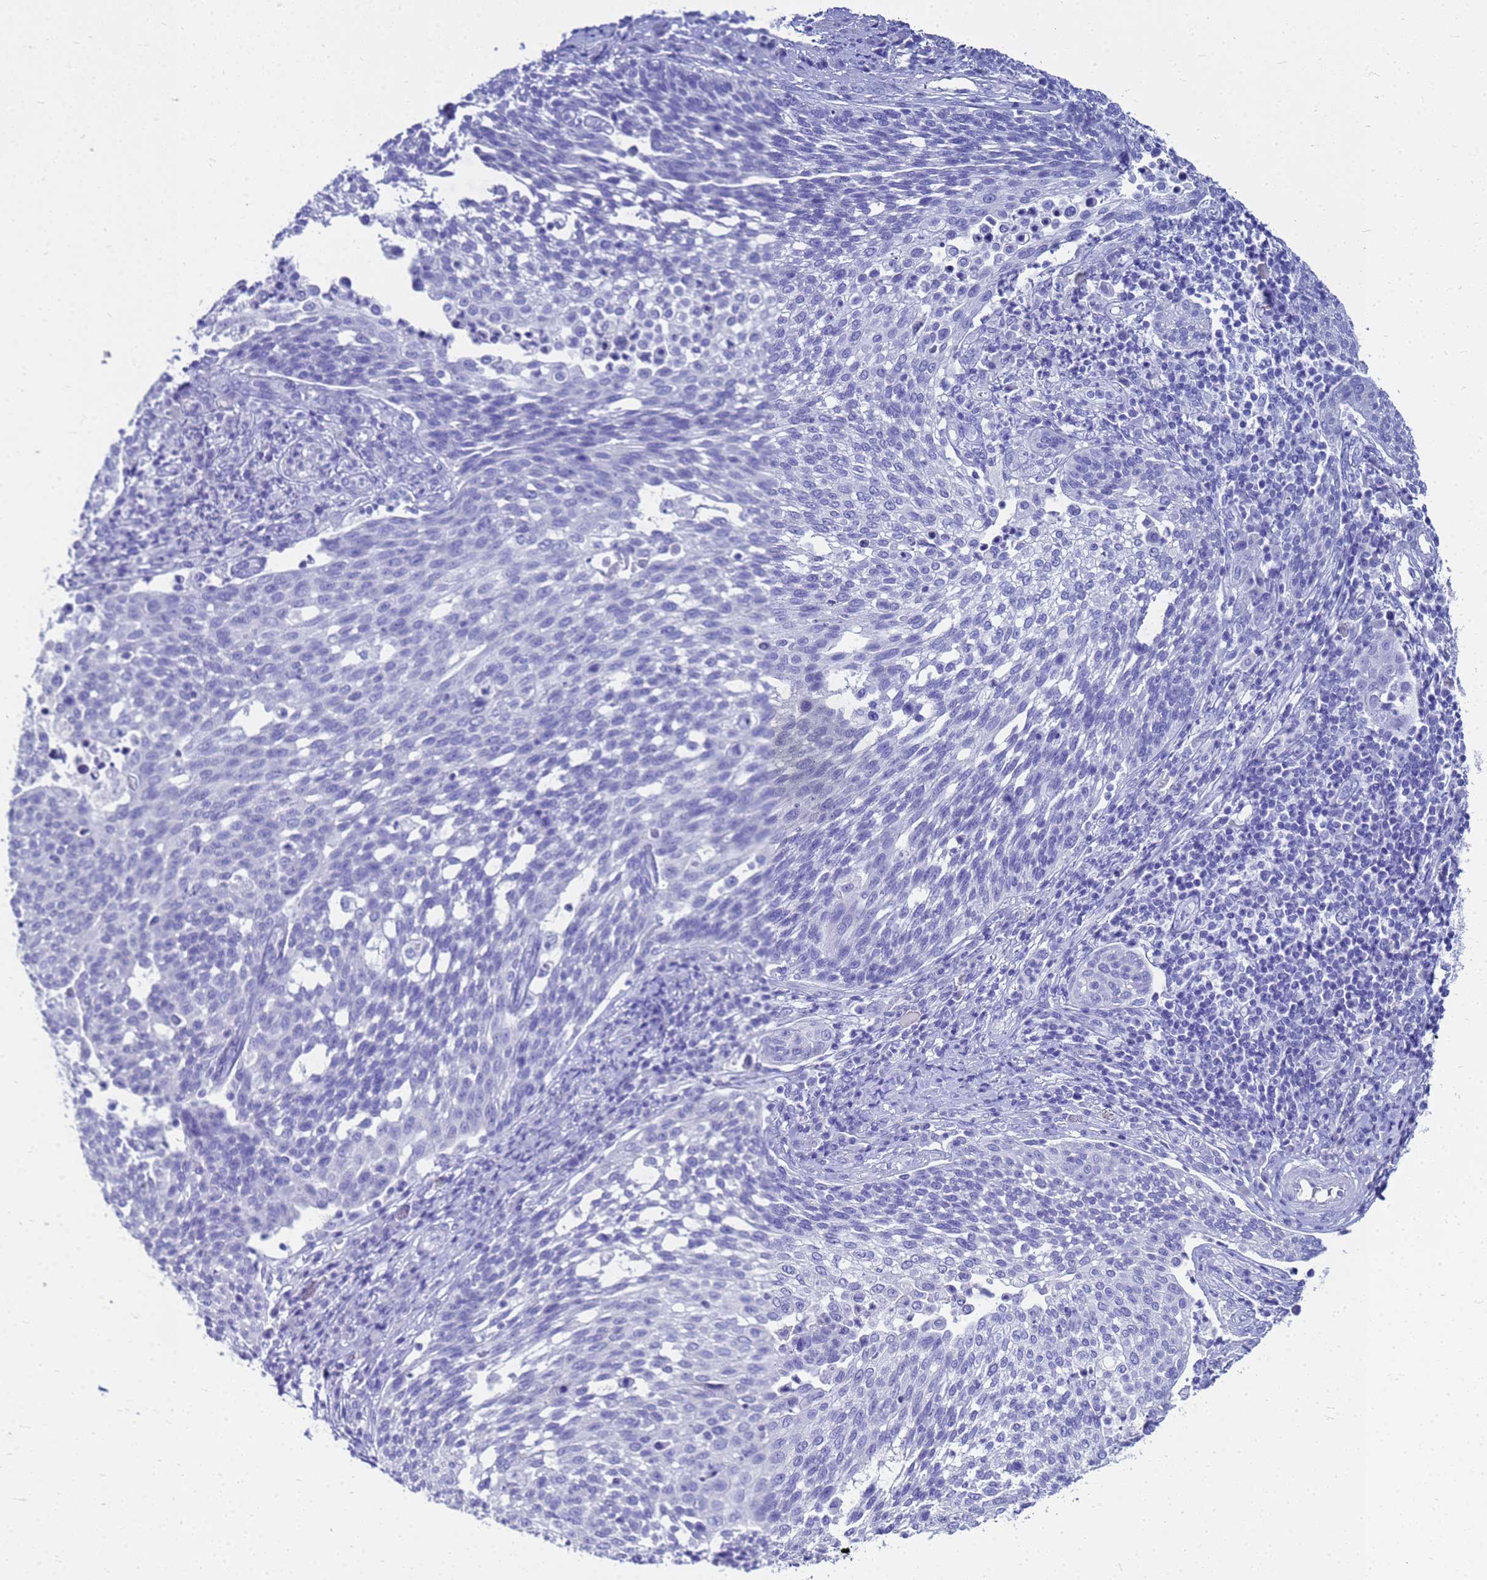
{"staining": {"intensity": "negative", "quantity": "none", "location": "none"}, "tissue": "cervical cancer", "cell_type": "Tumor cells", "image_type": "cancer", "snomed": [{"axis": "morphology", "description": "Squamous cell carcinoma, NOS"}, {"axis": "topography", "description": "Cervix"}], "caption": "Image shows no protein expression in tumor cells of cervical squamous cell carcinoma tissue. The staining is performed using DAB brown chromogen with nuclei counter-stained in using hematoxylin.", "gene": "CKB", "patient": {"sex": "female", "age": 34}}